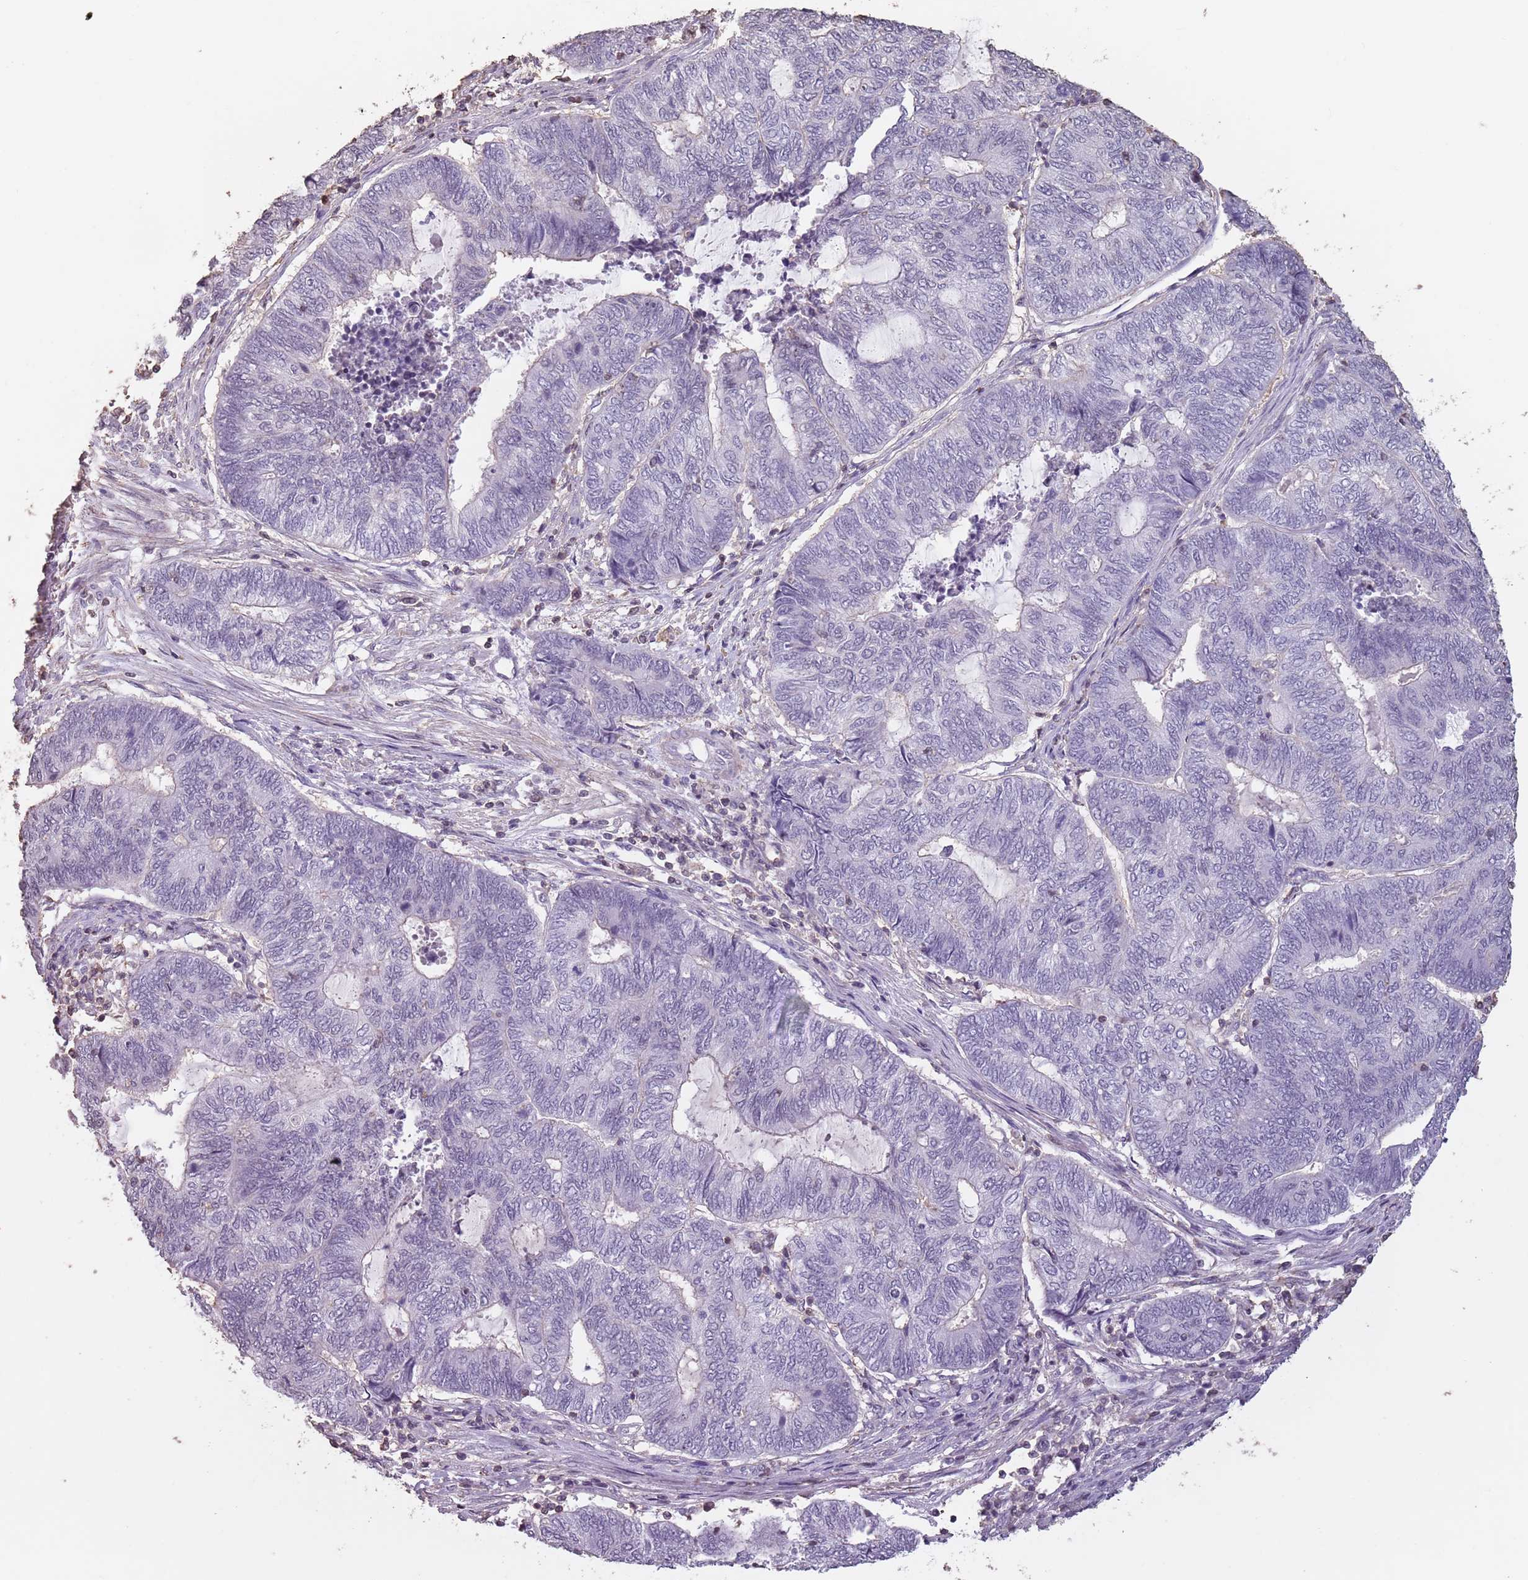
{"staining": {"intensity": "negative", "quantity": "none", "location": "none"}, "tissue": "endometrial cancer", "cell_type": "Tumor cells", "image_type": "cancer", "snomed": [{"axis": "morphology", "description": "Adenocarcinoma, NOS"}, {"axis": "topography", "description": "Uterus"}, {"axis": "topography", "description": "Endometrium"}], "caption": "Immunohistochemical staining of human endometrial adenocarcinoma exhibits no significant staining in tumor cells. The staining was performed using DAB to visualize the protein expression in brown, while the nuclei were stained in blue with hematoxylin (Magnification: 20x).", "gene": "SUN5", "patient": {"sex": "female", "age": 70}}